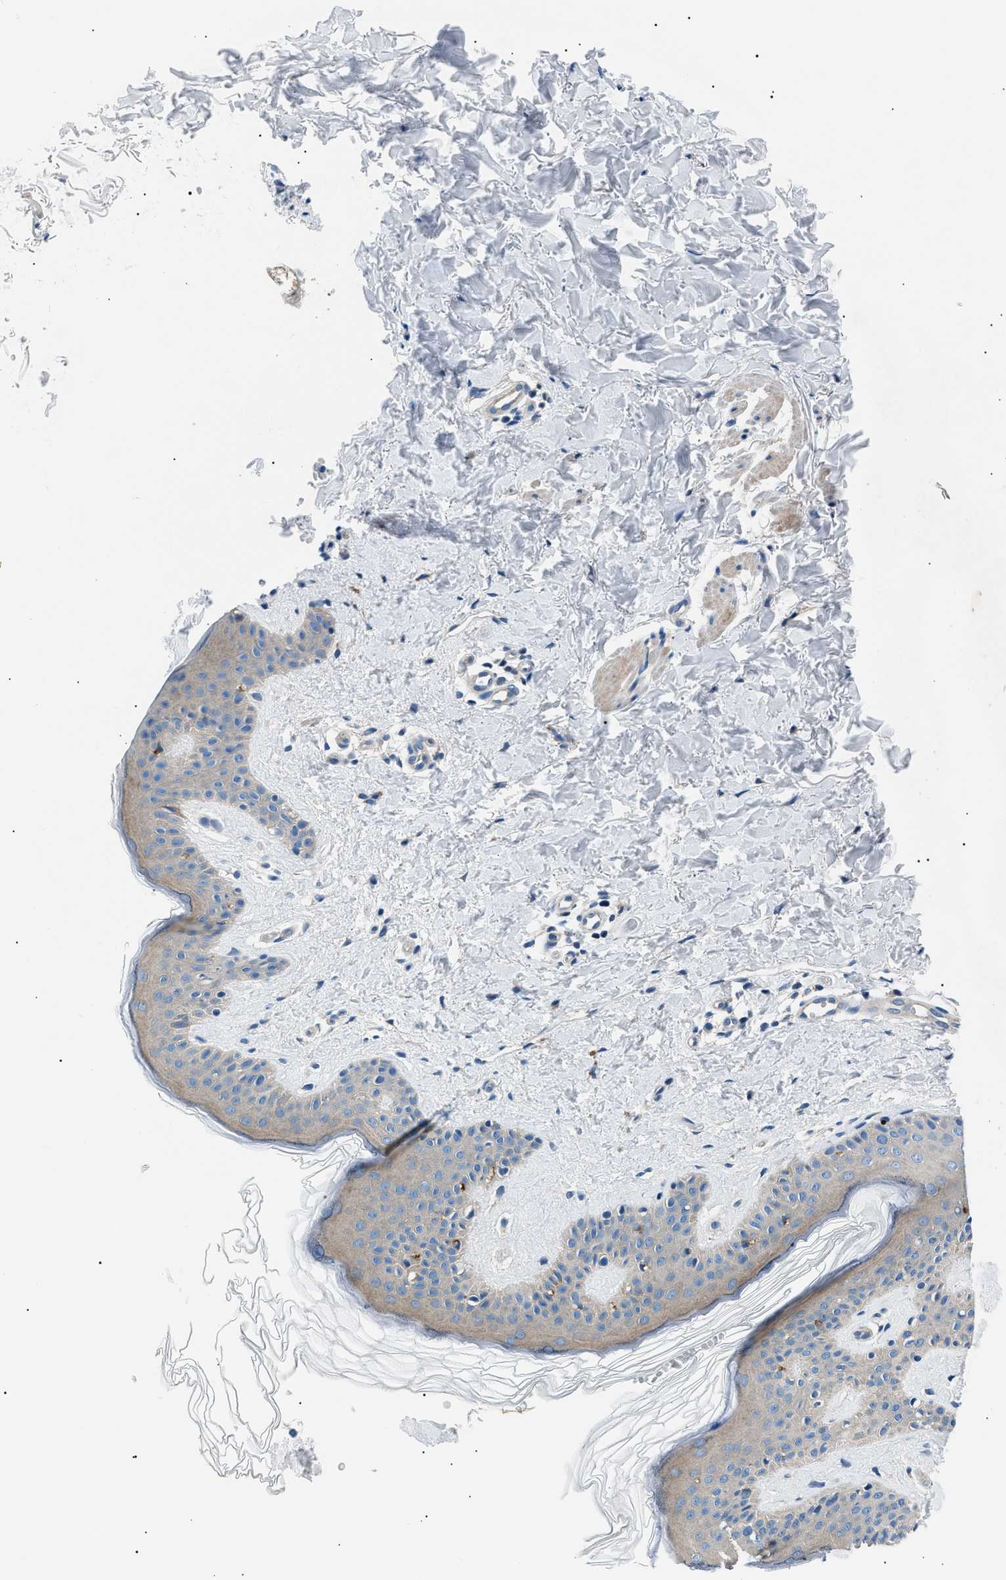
{"staining": {"intensity": "negative", "quantity": "none", "location": "none"}, "tissue": "skin", "cell_type": "Fibroblasts", "image_type": "normal", "snomed": [{"axis": "morphology", "description": "Normal tissue, NOS"}, {"axis": "topography", "description": "Skin"}], "caption": "A micrograph of human skin is negative for staining in fibroblasts. (IHC, brightfield microscopy, high magnification).", "gene": "LRRC37B", "patient": {"sex": "male", "age": 40}}